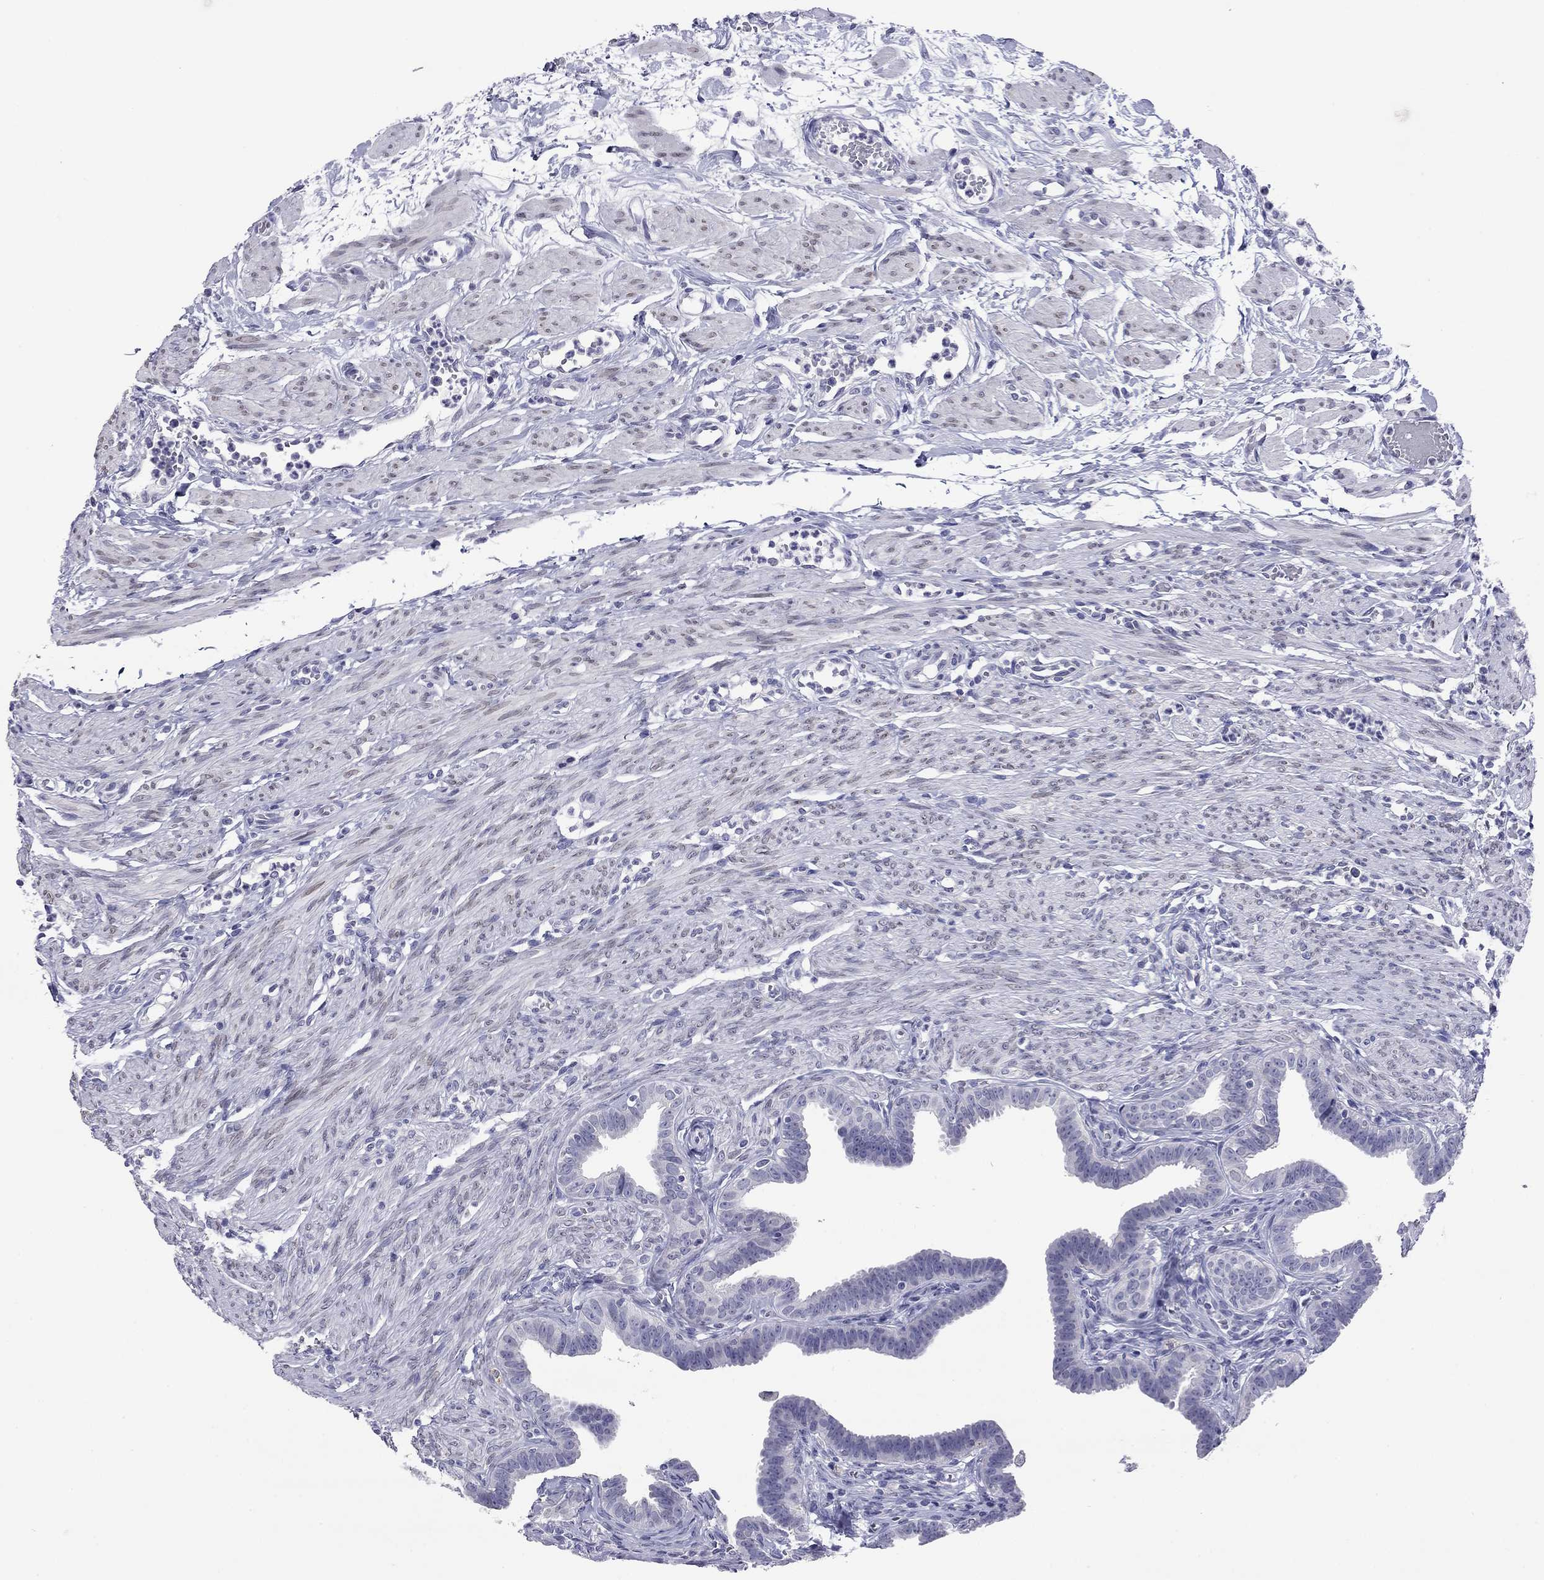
{"staining": {"intensity": "negative", "quantity": "none", "location": "none"}, "tissue": "fallopian tube", "cell_type": "Glandular cells", "image_type": "normal", "snomed": [{"axis": "morphology", "description": "Normal tissue, NOS"}, {"axis": "topography", "description": "Fallopian tube"}, {"axis": "topography", "description": "Ovary"}], "caption": "Fallopian tube was stained to show a protein in brown. There is no significant expression in glandular cells. (DAB IHC, high magnification).", "gene": "ARMC12", "patient": {"sex": "female", "age": 33}}